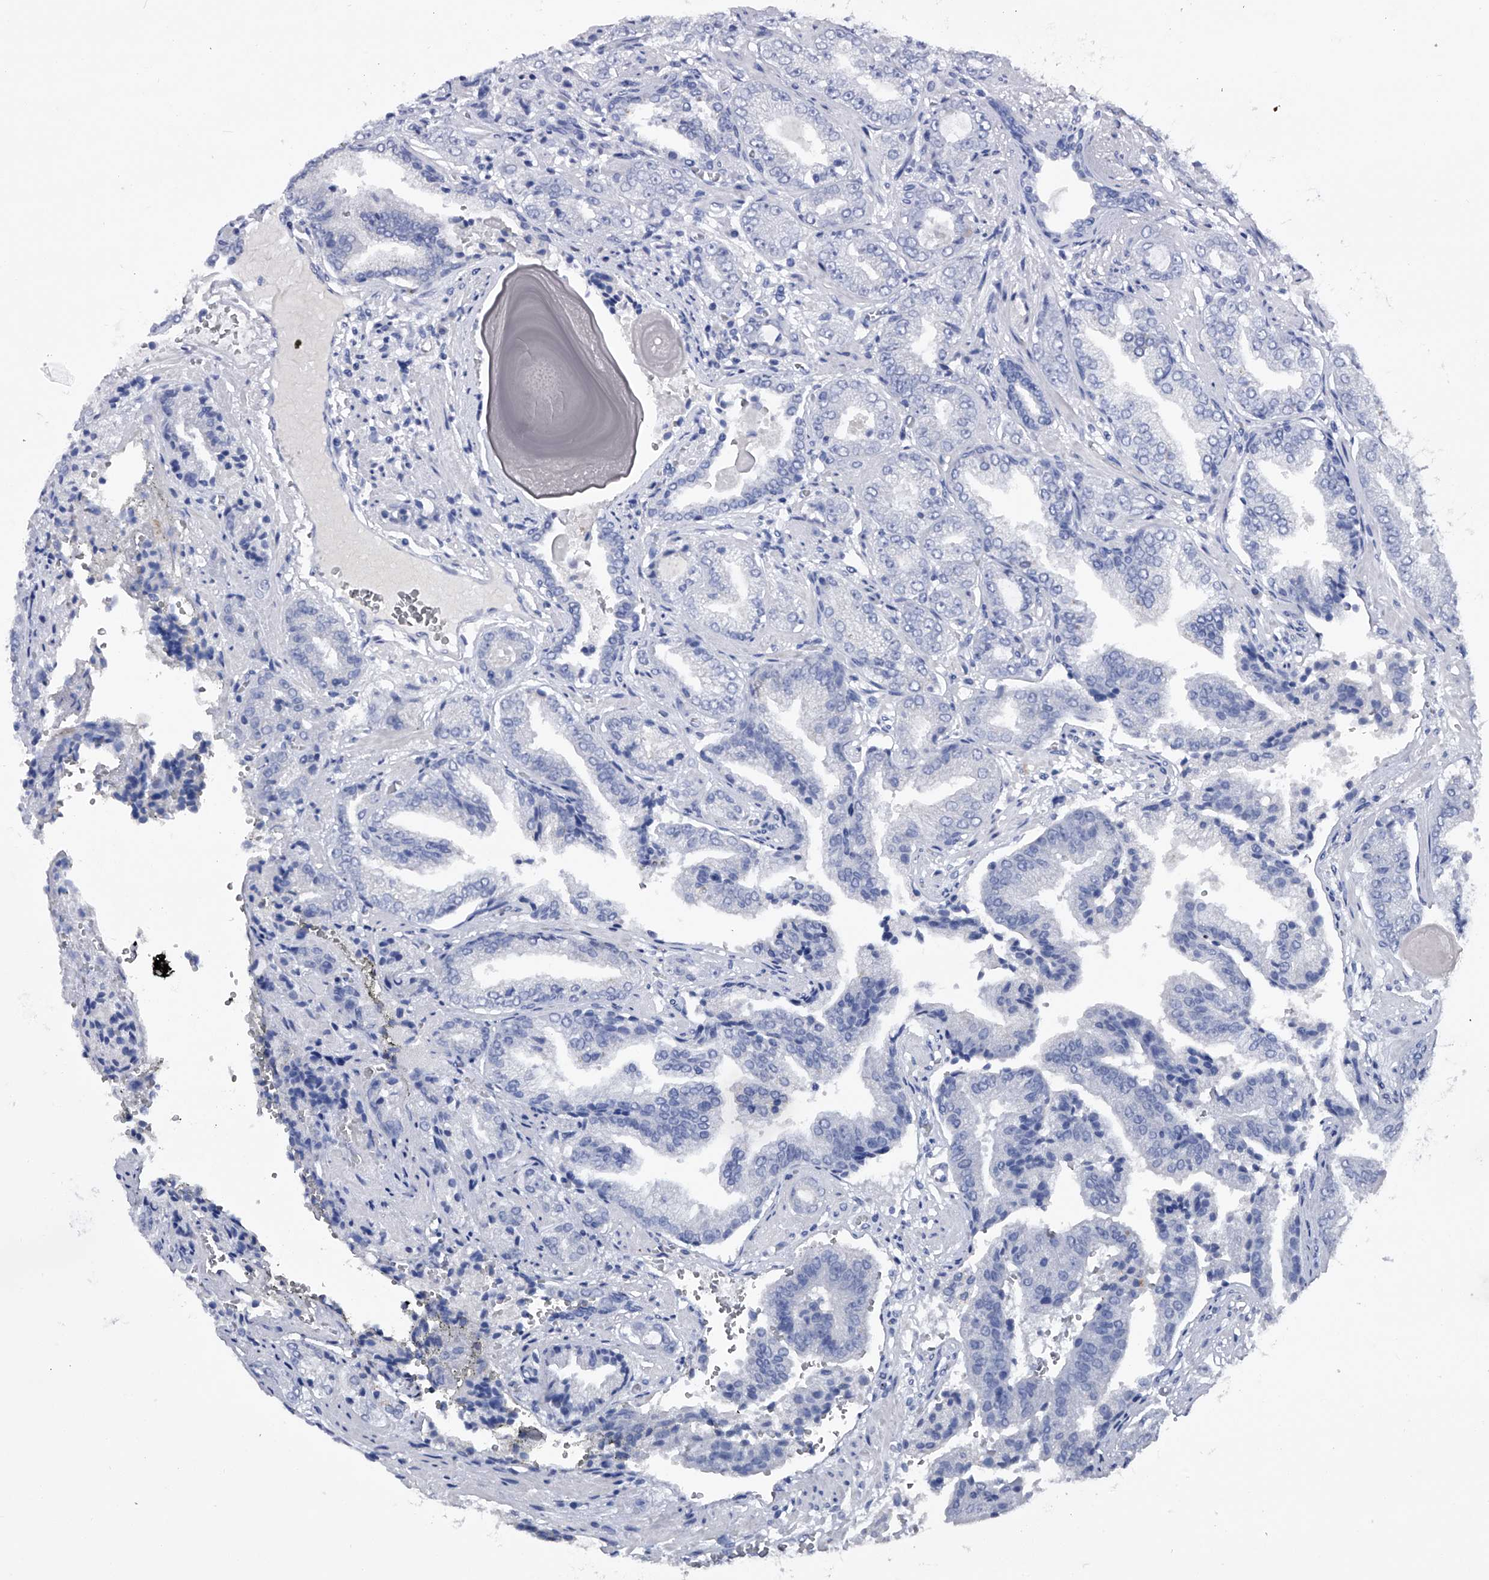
{"staining": {"intensity": "negative", "quantity": "none", "location": "none"}, "tissue": "prostate cancer", "cell_type": "Tumor cells", "image_type": "cancer", "snomed": [{"axis": "morphology", "description": "Adenocarcinoma, High grade"}, {"axis": "topography", "description": "Prostate"}], "caption": "Immunohistochemistry (IHC) histopathology image of human prostate adenocarcinoma (high-grade) stained for a protein (brown), which demonstrates no expression in tumor cells.", "gene": "ASNS", "patient": {"sex": "male", "age": 71}}